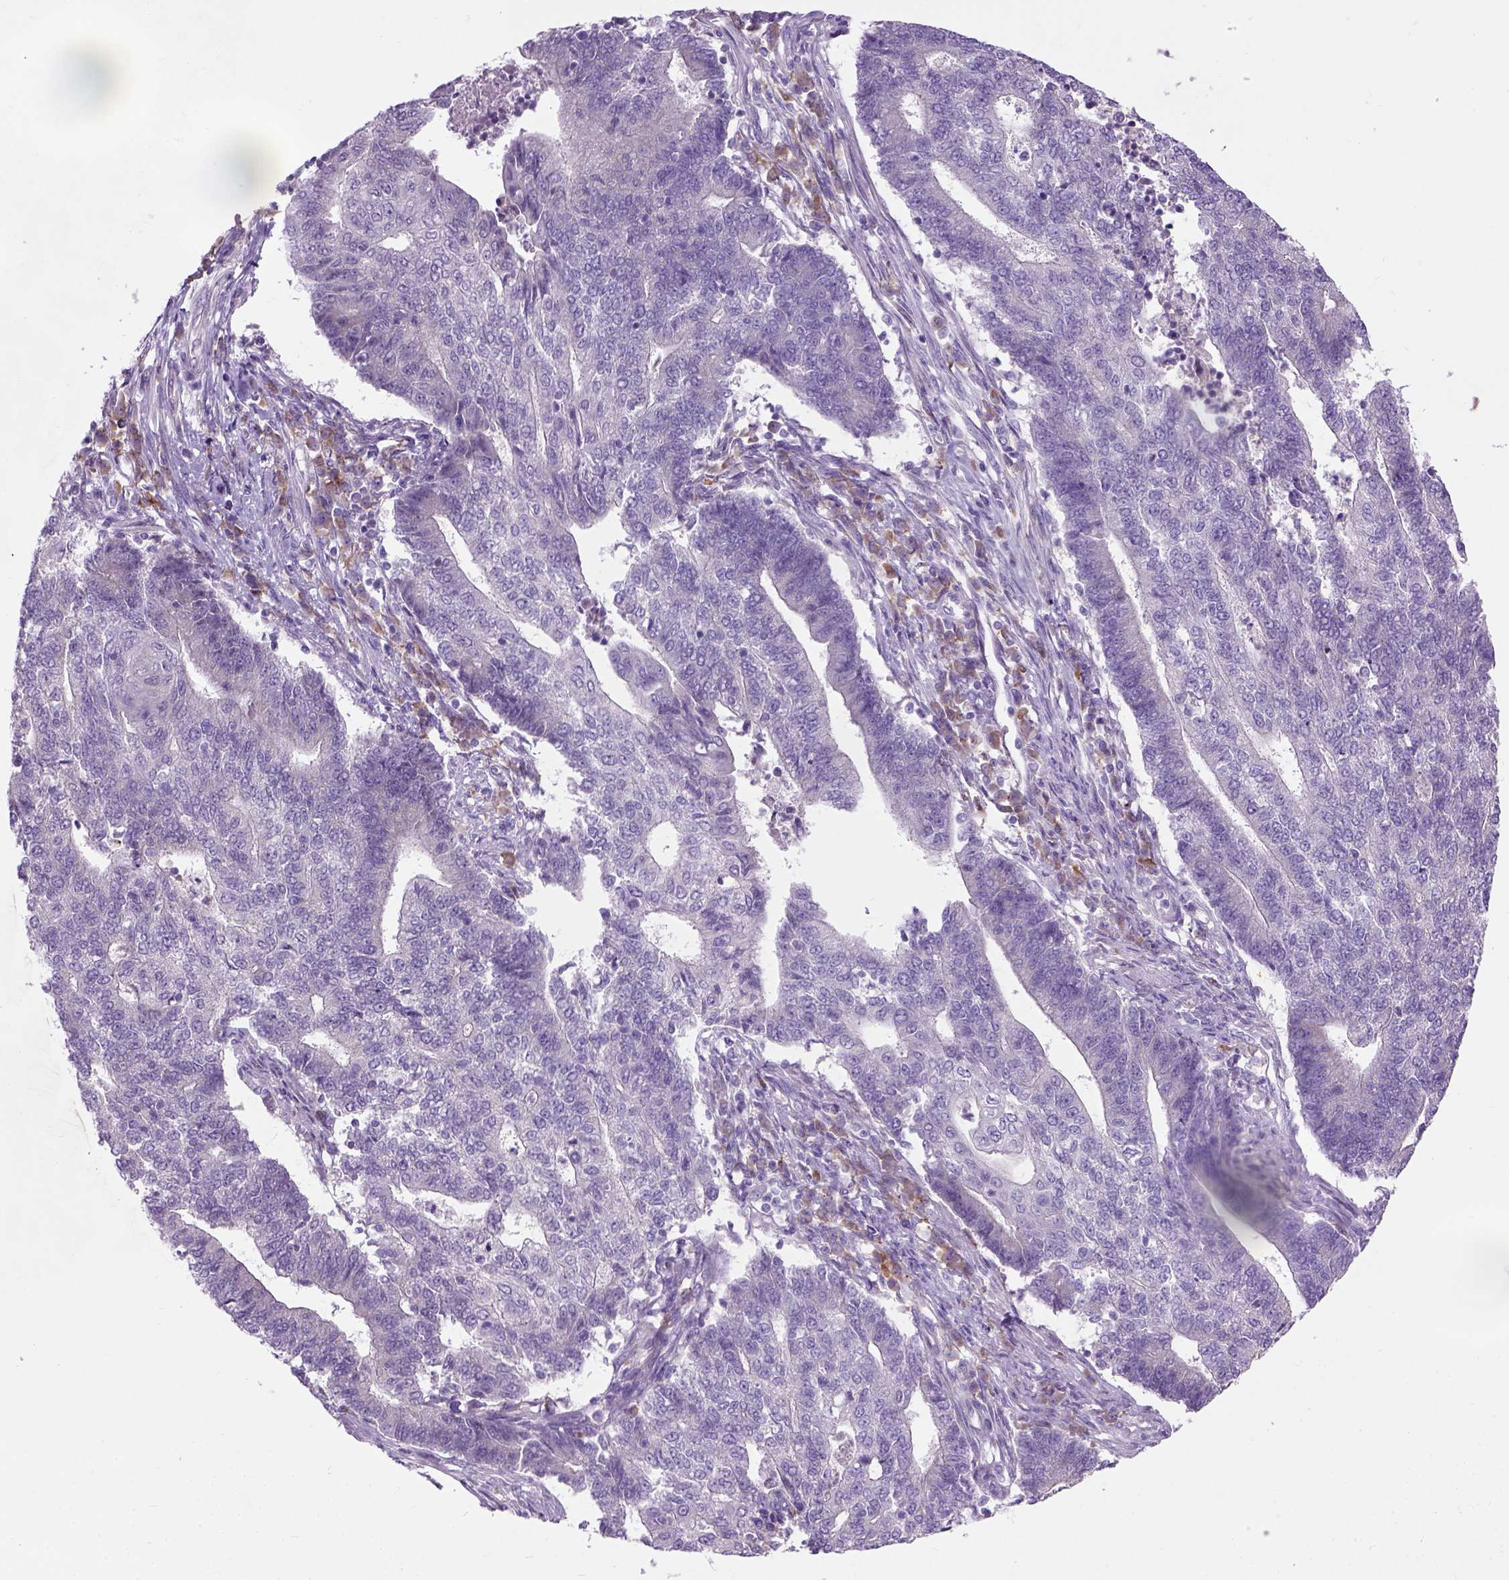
{"staining": {"intensity": "negative", "quantity": "none", "location": "none"}, "tissue": "endometrial cancer", "cell_type": "Tumor cells", "image_type": "cancer", "snomed": [{"axis": "morphology", "description": "Adenocarcinoma, NOS"}, {"axis": "topography", "description": "Uterus"}, {"axis": "topography", "description": "Endometrium"}], "caption": "An IHC image of endometrial adenocarcinoma is shown. There is no staining in tumor cells of endometrial adenocarcinoma.", "gene": "TRIM72", "patient": {"sex": "female", "age": 54}}